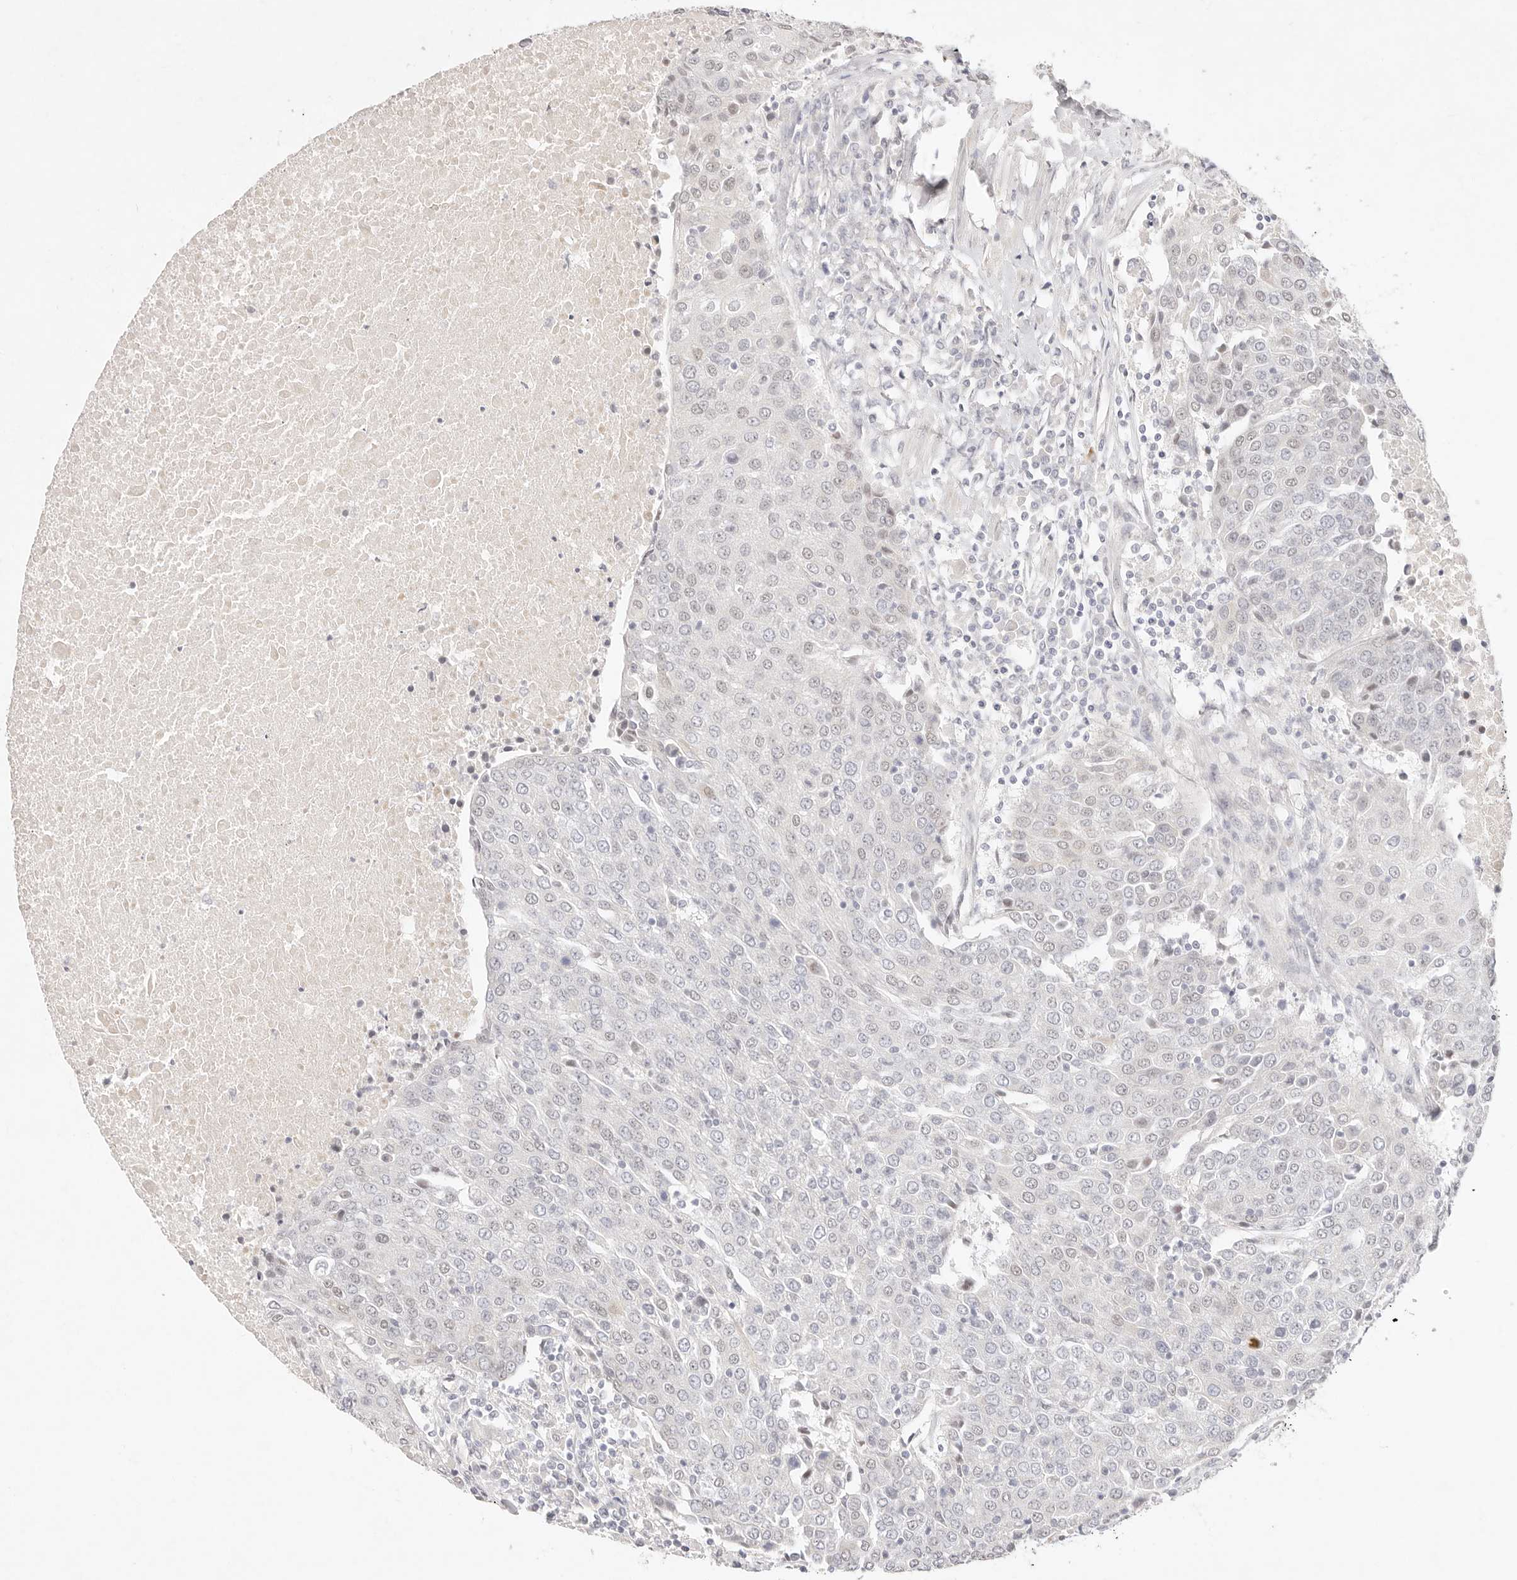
{"staining": {"intensity": "negative", "quantity": "none", "location": "none"}, "tissue": "urothelial cancer", "cell_type": "Tumor cells", "image_type": "cancer", "snomed": [{"axis": "morphology", "description": "Urothelial carcinoma, High grade"}, {"axis": "topography", "description": "Urinary bladder"}], "caption": "The immunohistochemistry image has no significant positivity in tumor cells of urothelial cancer tissue.", "gene": "GPR156", "patient": {"sex": "female", "age": 85}}